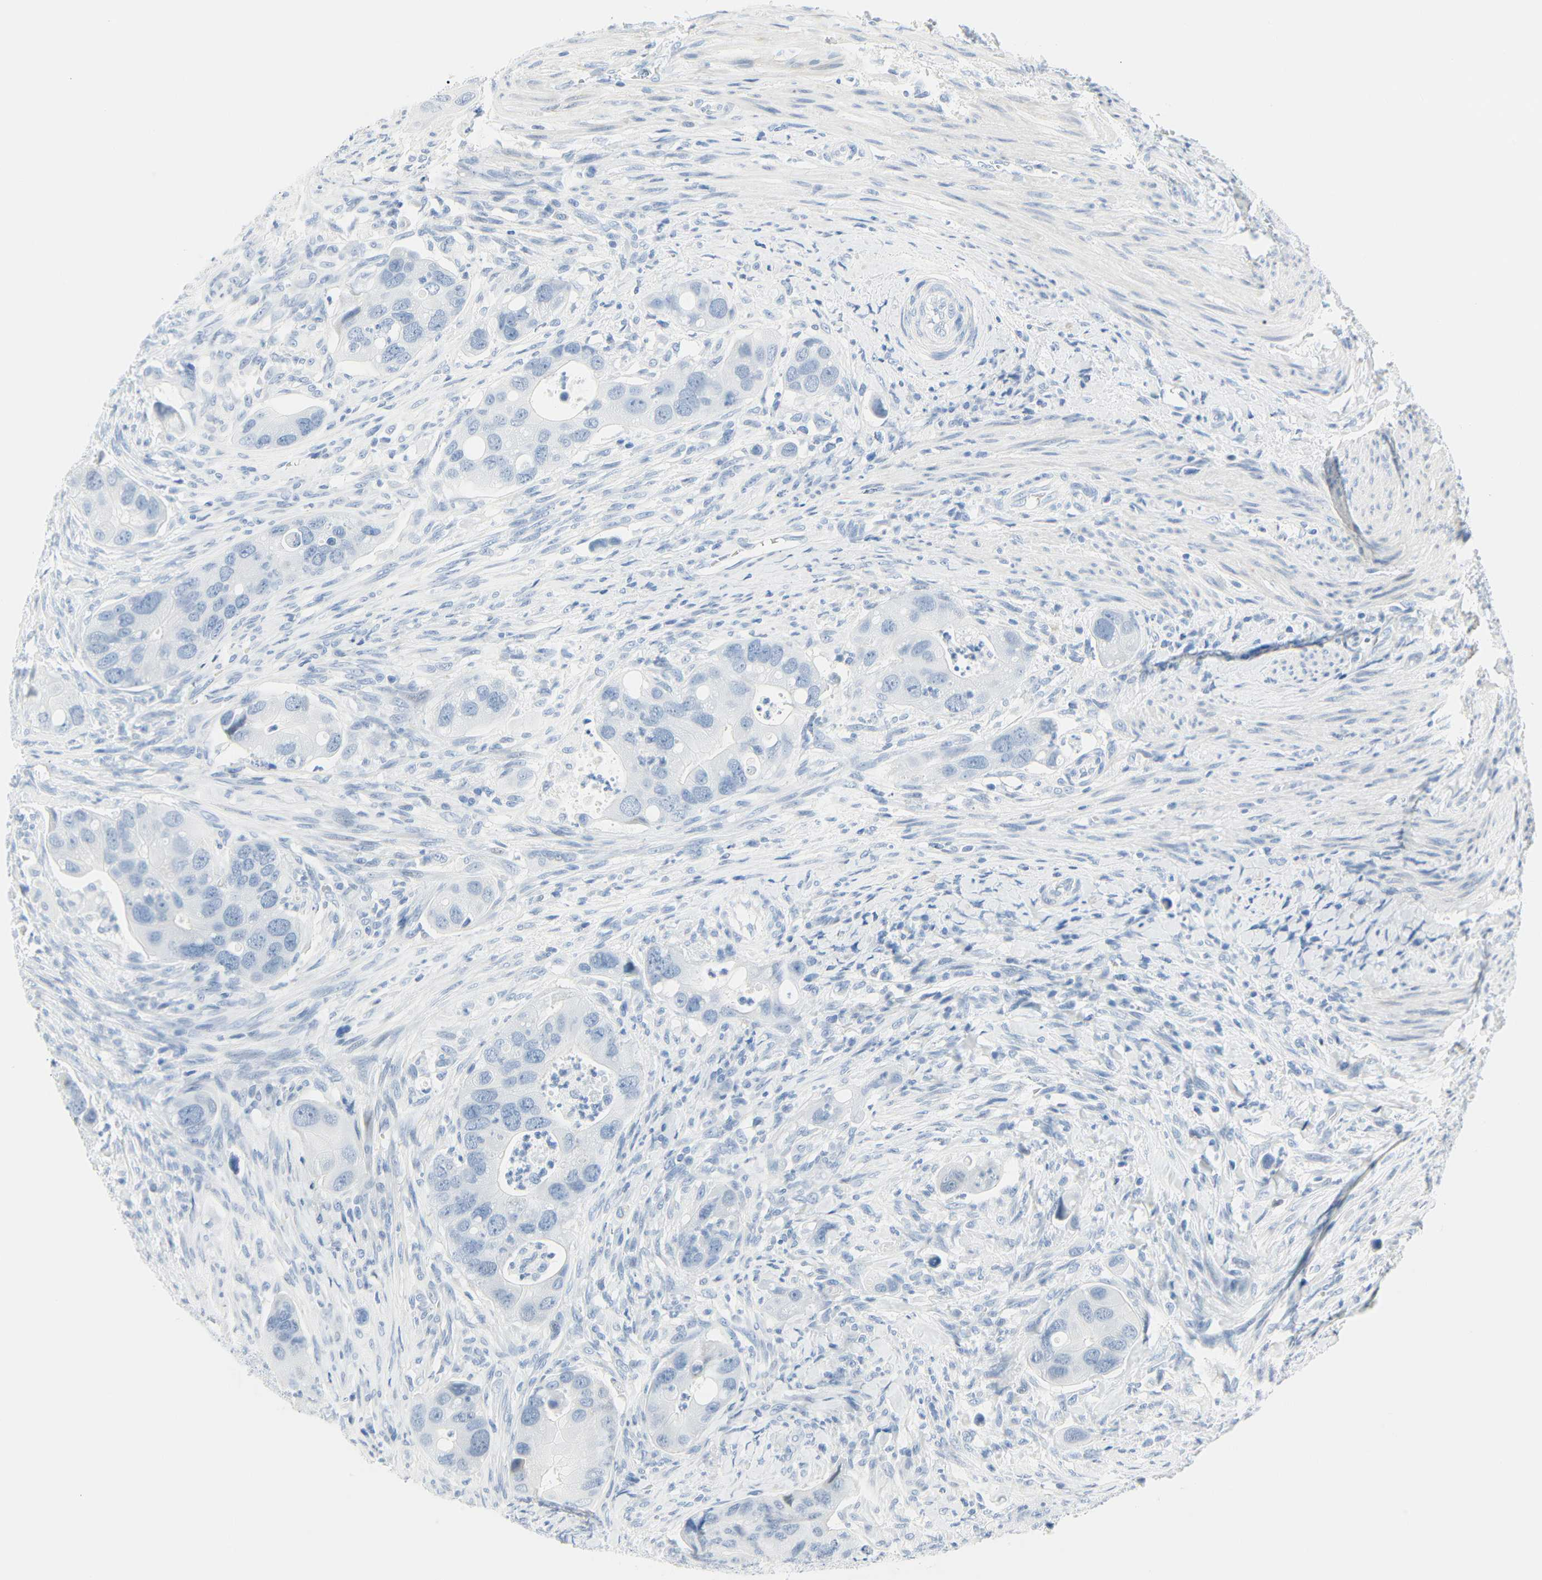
{"staining": {"intensity": "negative", "quantity": "none", "location": "none"}, "tissue": "colorectal cancer", "cell_type": "Tumor cells", "image_type": "cancer", "snomed": [{"axis": "morphology", "description": "Adenocarcinoma, NOS"}, {"axis": "topography", "description": "Rectum"}], "caption": "Immunohistochemistry (IHC) micrograph of human colorectal adenocarcinoma stained for a protein (brown), which reveals no positivity in tumor cells.", "gene": "IMPG2", "patient": {"sex": "female", "age": 57}}